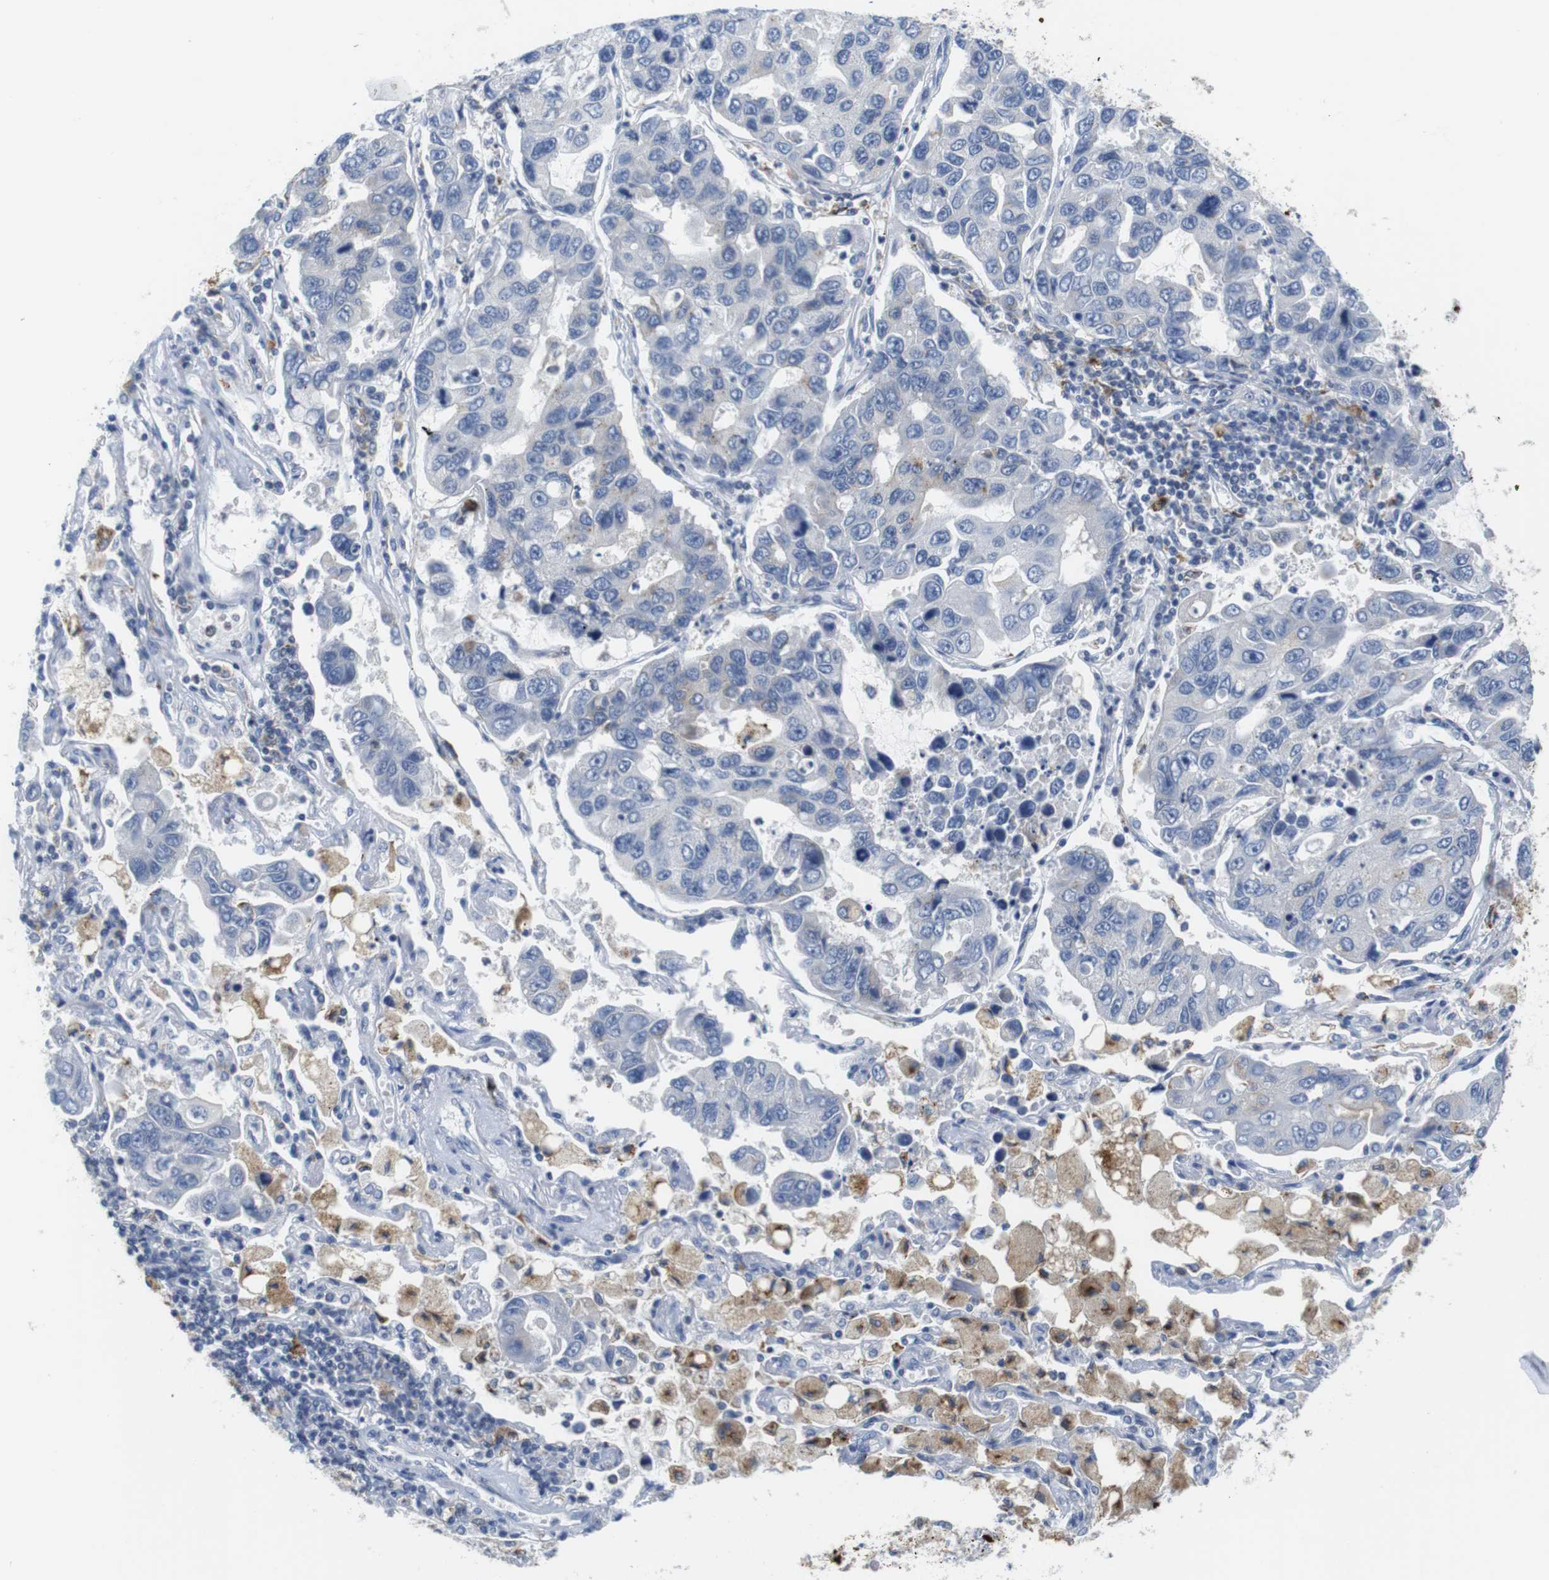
{"staining": {"intensity": "negative", "quantity": "none", "location": "none"}, "tissue": "lung cancer", "cell_type": "Tumor cells", "image_type": "cancer", "snomed": [{"axis": "morphology", "description": "Adenocarcinoma, NOS"}, {"axis": "topography", "description": "Lung"}], "caption": "This is a photomicrograph of IHC staining of adenocarcinoma (lung), which shows no positivity in tumor cells.", "gene": "CNGA2", "patient": {"sex": "male", "age": 64}}